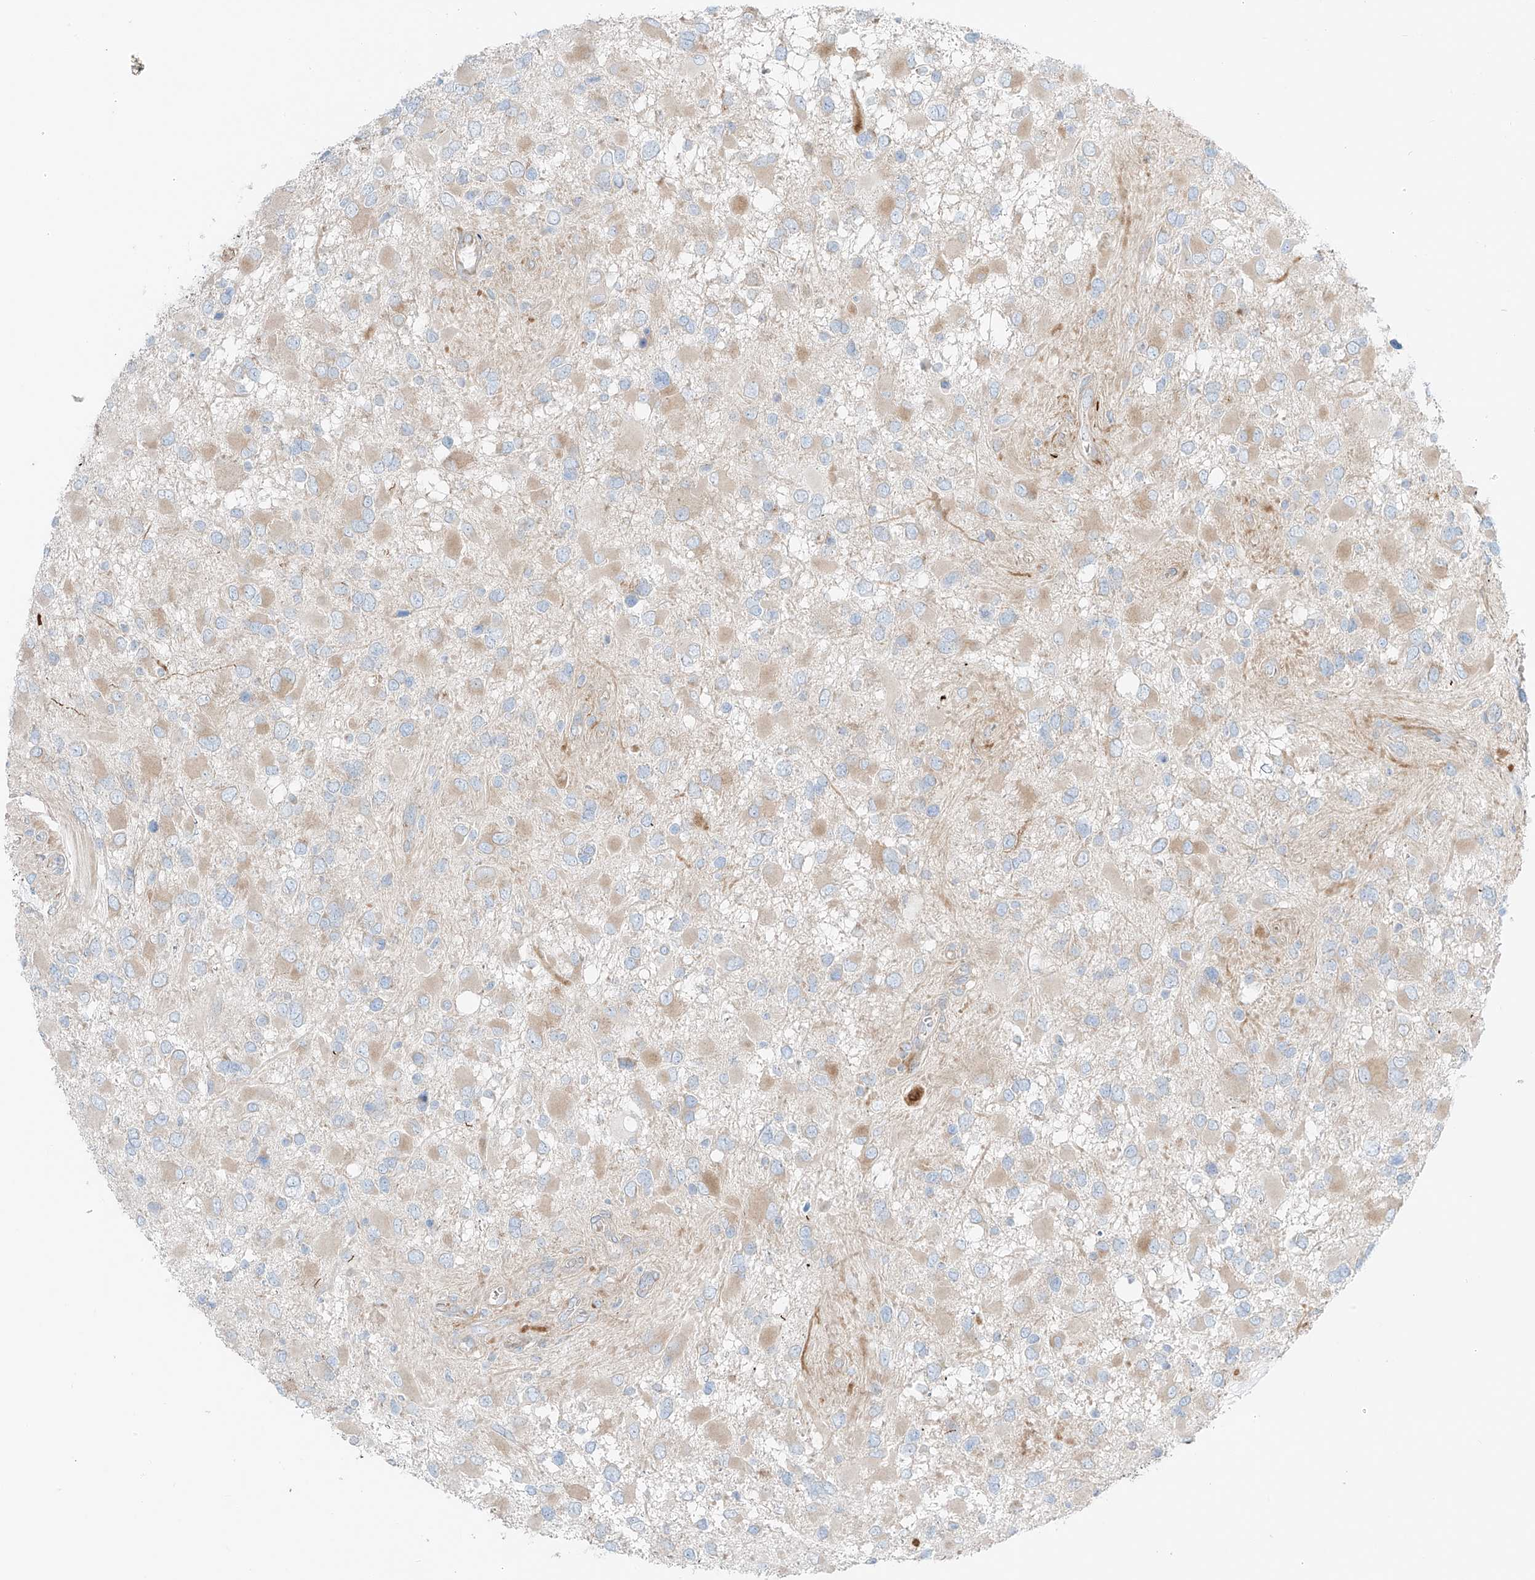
{"staining": {"intensity": "weak", "quantity": "25%-75%", "location": "cytoplasmic/membranous"}, "tissue": "glioma", "cell_type": "Tumor cells", "image_type": "cancer", "snomed": [{"axis": "morphology", "description": "Glioma, malignant, High grade"}, {"axis": "topography", "description": "Brain"}], "caption": "High-grade glioma (malignant) stained with a protein marker demonstrates weak staining in tumor cells.", "gene": "EIPR1", "patient": {"sex": "male", "age": 53}}